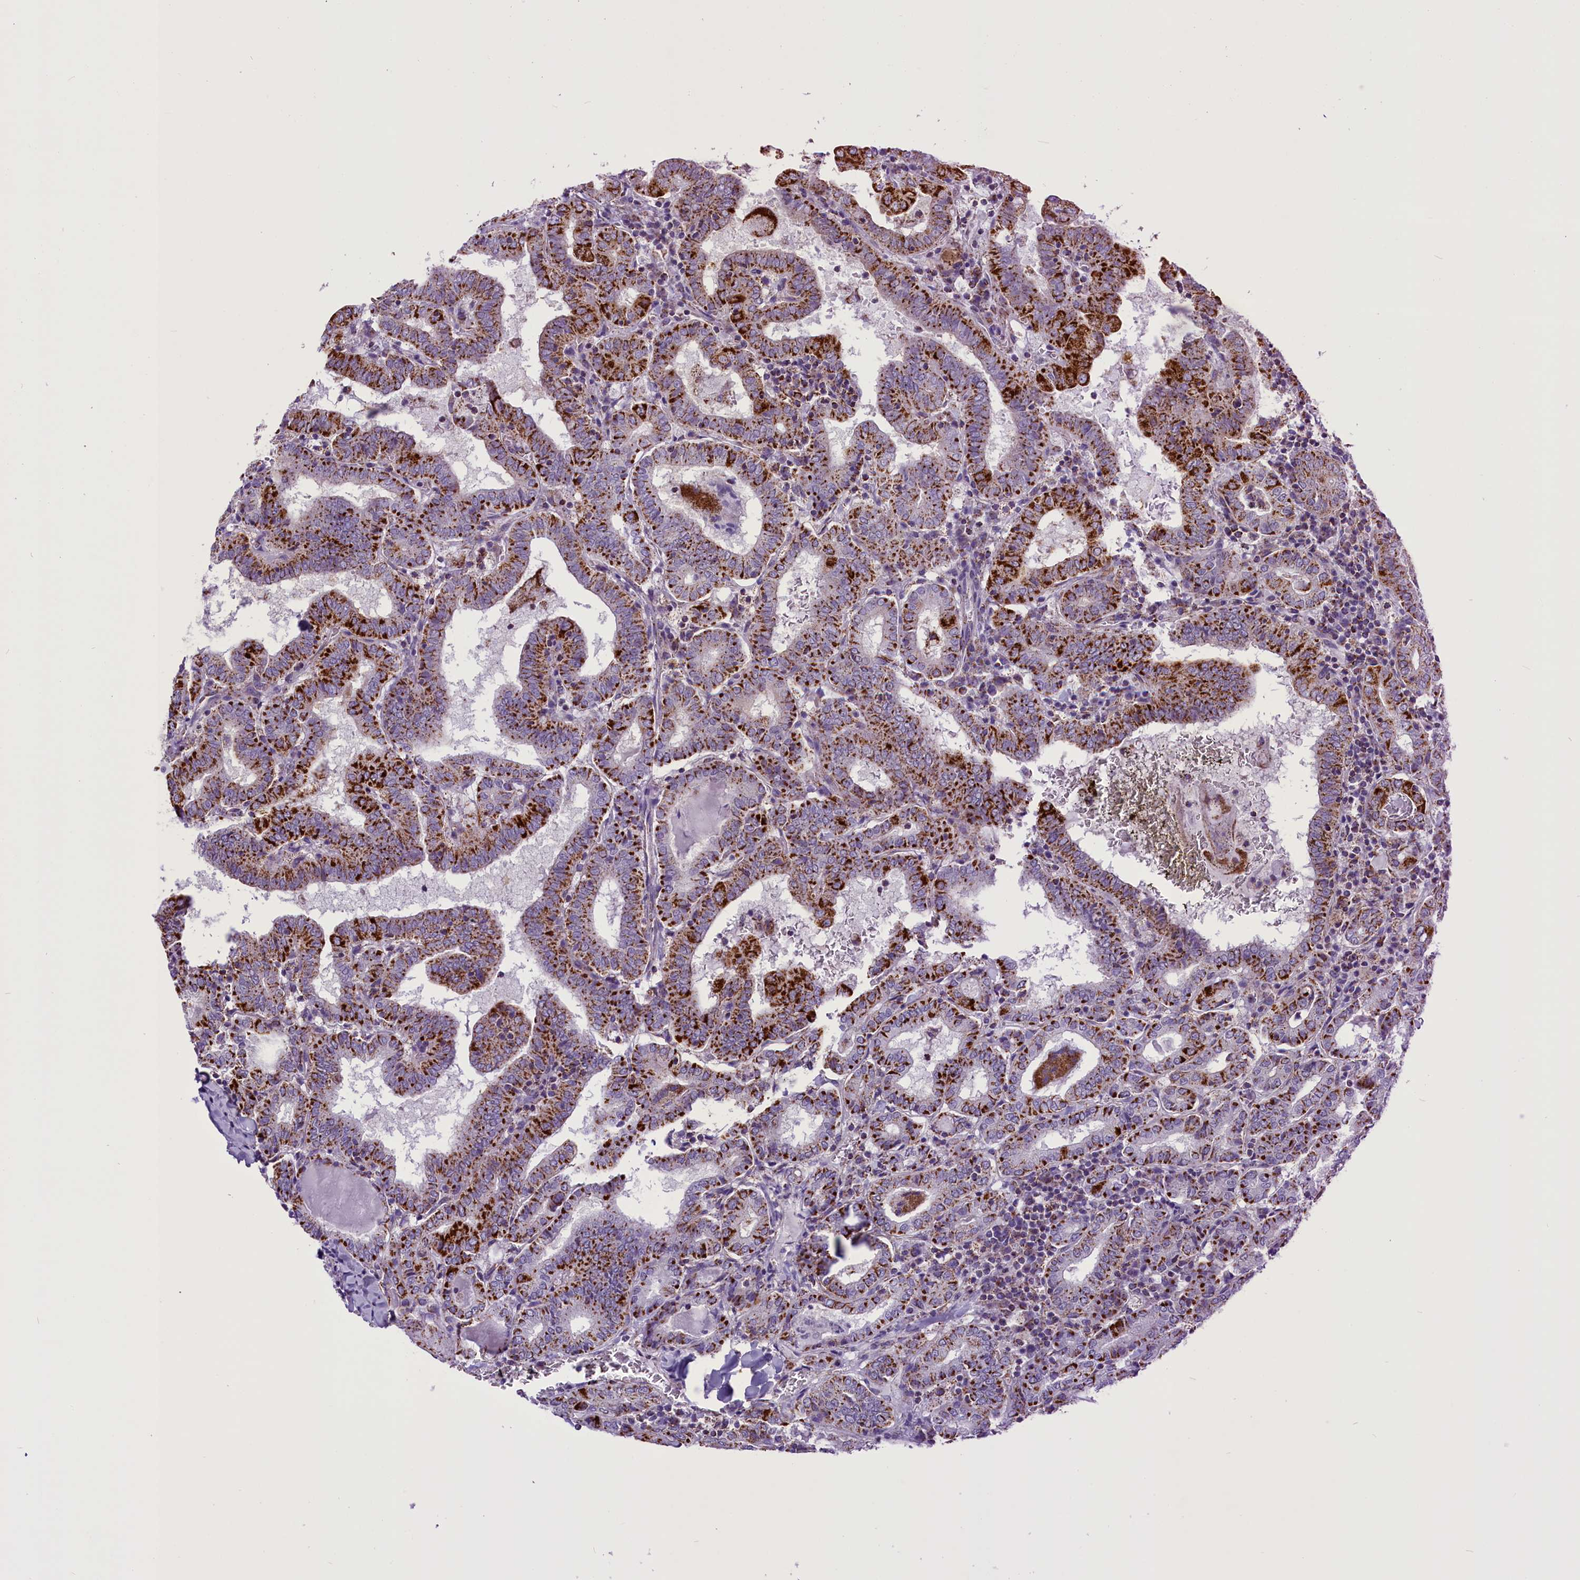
{"staining": {"intensity": "strong", "quantity": ">75%", "location": "cytoplasmic/membranous"}, "tissue": "thyroid cancer", "cell_type": "Tumor cells", "image_type": "cancer", "snomed": [{"axis": "morphology", "description": "Papillary adenocarcinoma, NOS"}, {"axis": "topography", "description": "Thyroid gland"}], "caption": "Tumor cells exhibit high levels of strong cytoplasmic/membranous expression in about >75% of cells in thyroid cancer. (Brightfield microscopy of DAB IHC at high magnification).", "gene": "ICA1L", "patient": {"sex": "female", "age": 72}}